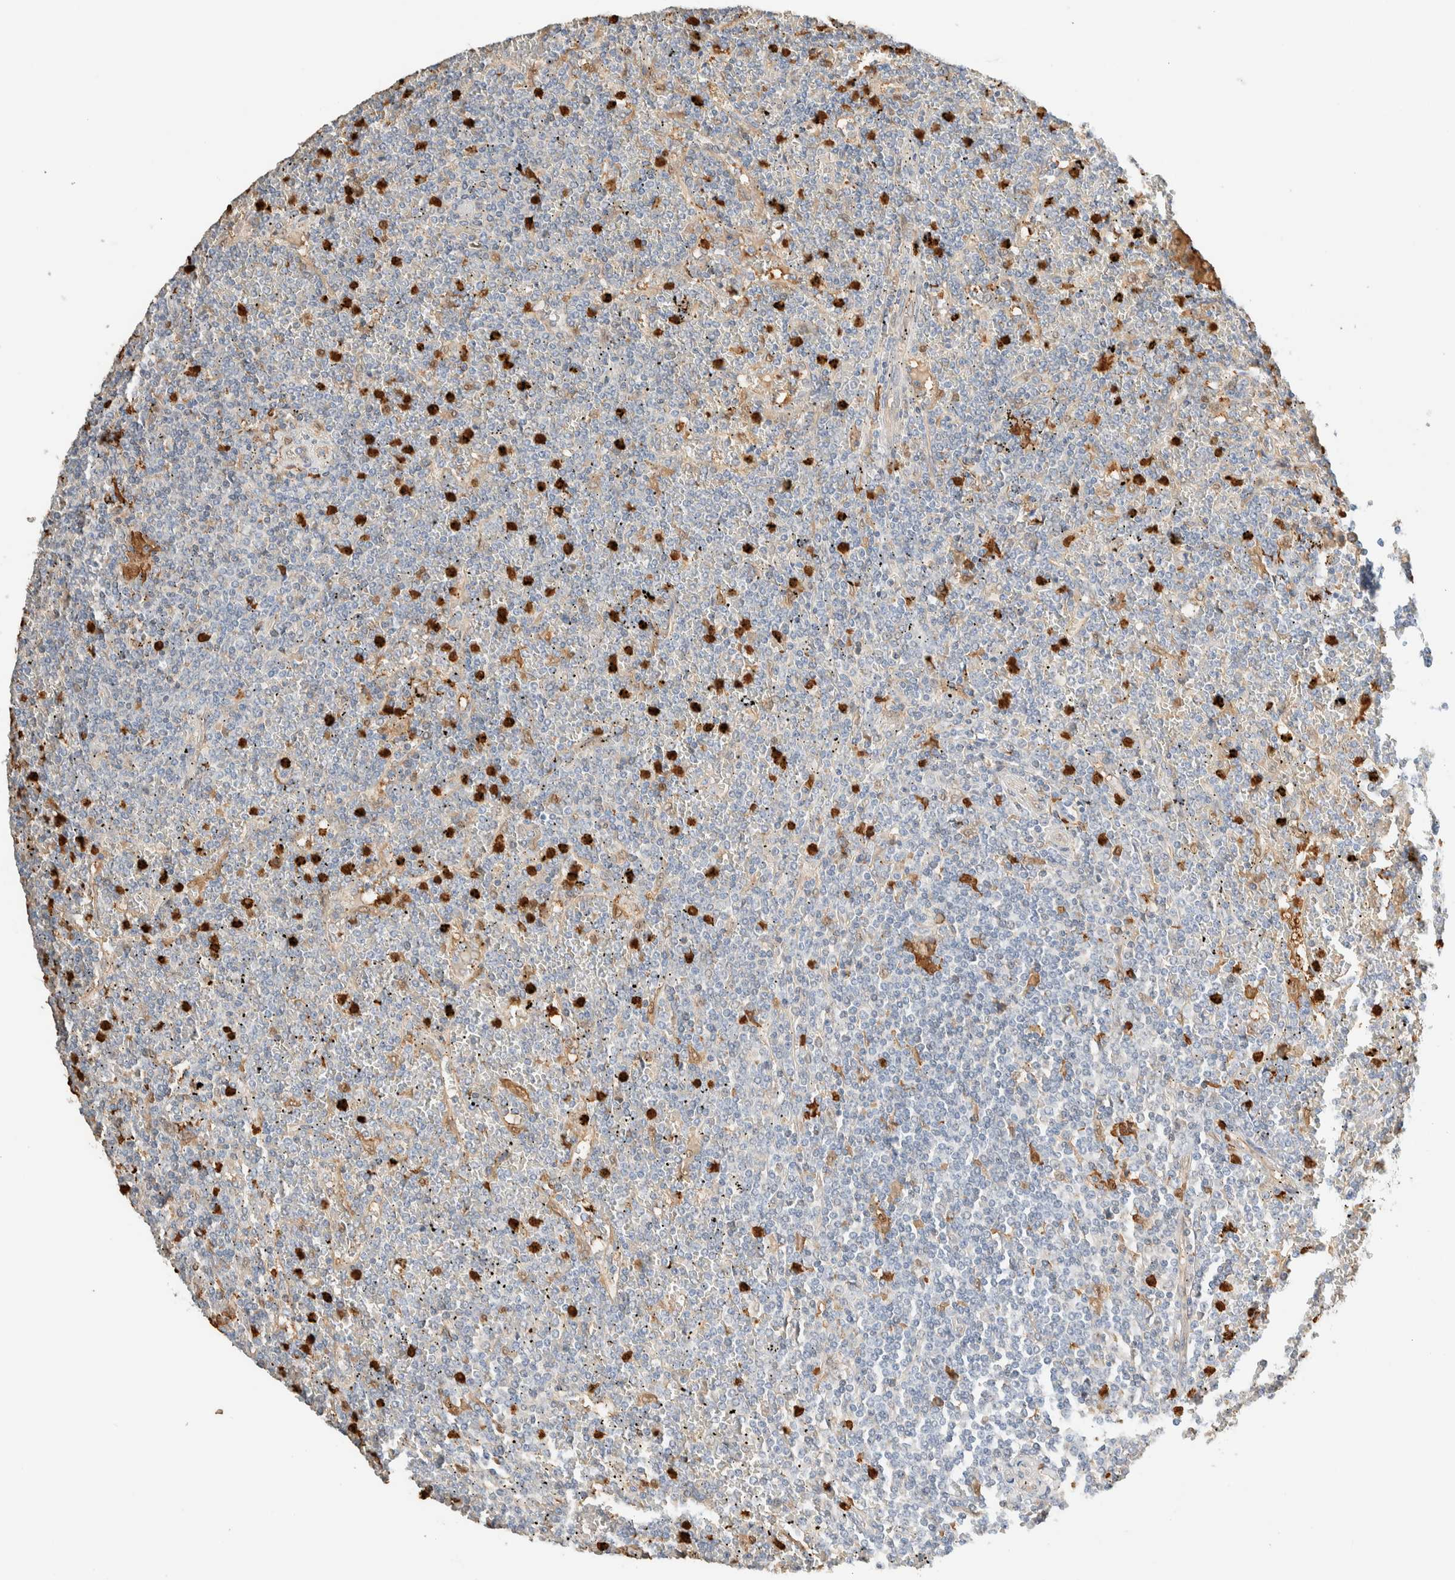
{"staining": {"intensity": "negative", "quantity": "none", "location": "none"}, "tissue": "lymphoma", "cell_type": "Tumor cells", "image_type": "cancer", "snomed": [{"axis": "morphology", "description": "Malignant lymphoma, non-Hodgkin's type, Low grade"}, {"axis": "topography", "description": "Spleen"}], "caption": "This photomicrograph is of low-grade malignant lymphoma, non-Hodgkin's type stained with immunohistochemistry (IHC) to label a protein in brown with the nuclei are counter-stained blue. There is no positivity in tumor cells.", "gene": "SETD4", "patient": {"sex": "female", "age": 19}}